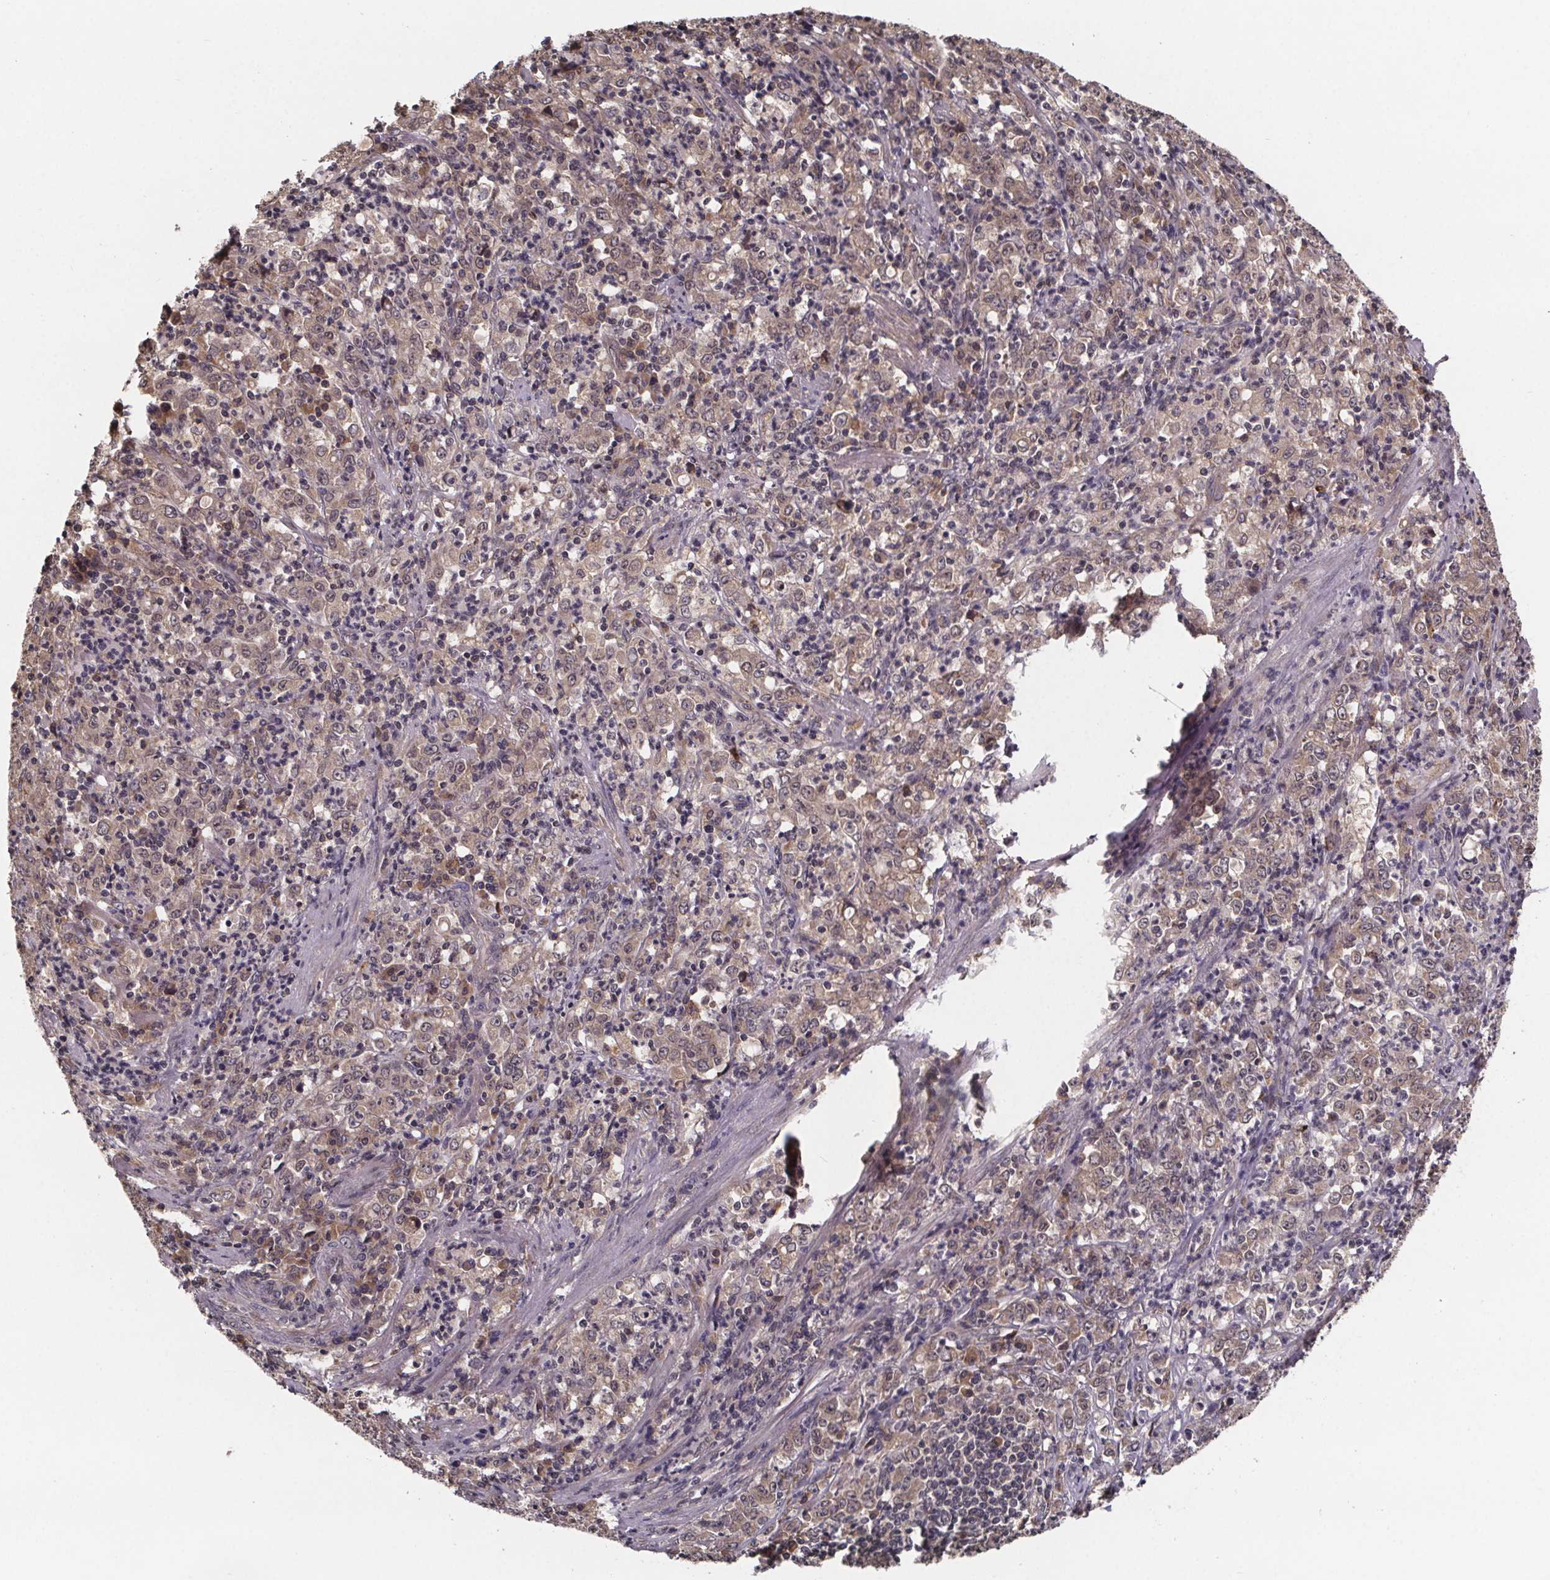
{"staining": {"intensity": "weak", "quantity": ">75%", "location": "cytoplasmic/membranous"}, "tissue": "stomach cancer", "cell_type": "Tumor cells", "image_type": "cancer", "snomed": [{"axis": "morphology", "description": "Adenocarcinoma, NOS"}, {"axis": "topography", "description": "Stomach, lower"}], "caption": "Protein staining demonstrates weak cytoplasmic/membranous positivity in about >75% of tumor cells in stomach adenocarcinoma.", "gene": "SAT1", "patient": {"sex": "female", "age": 71}}